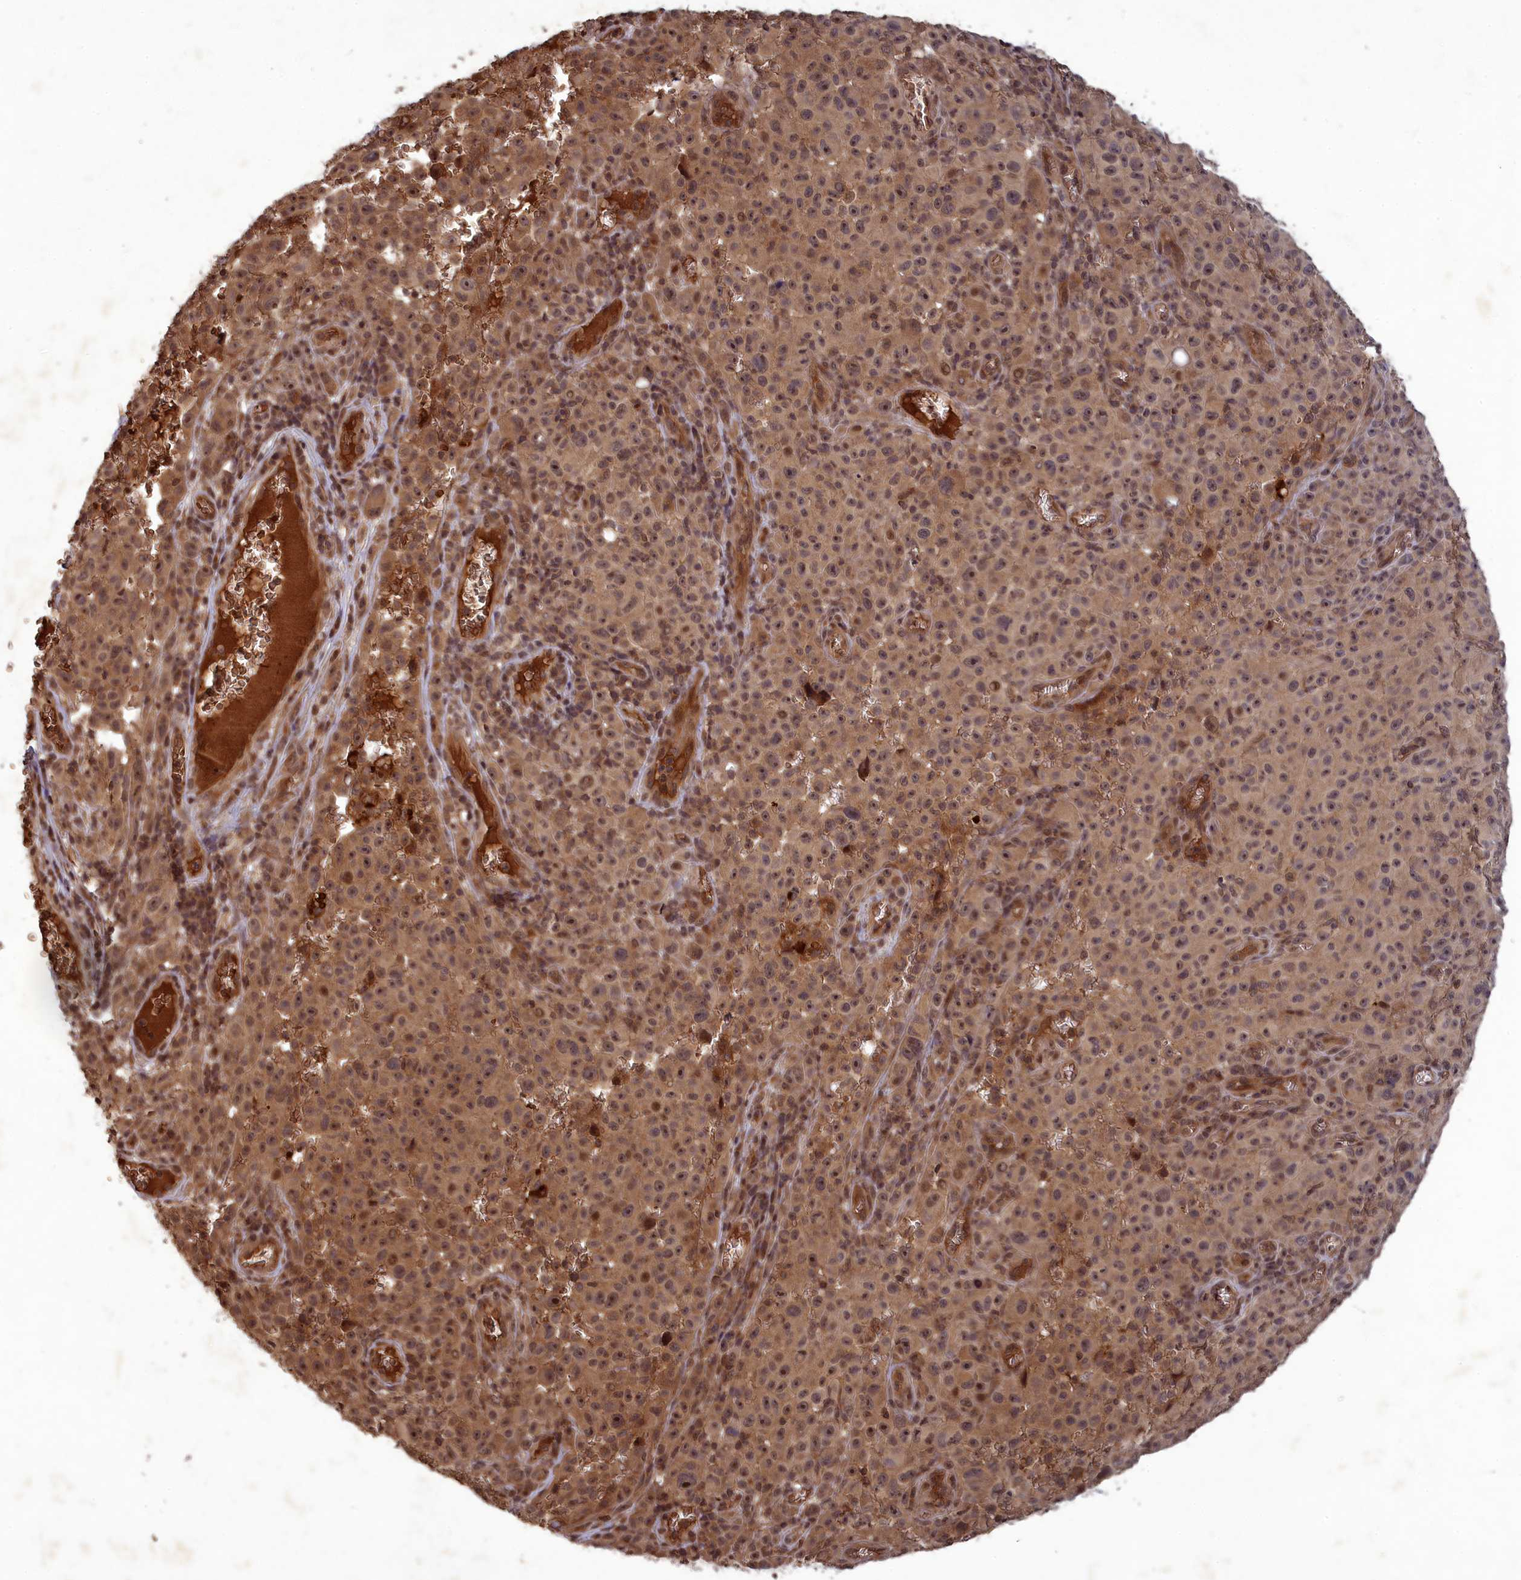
{"staining": {"intensity": "moderate", "quantity": ">75%", "location": "cytoplasmic/membranous,nuclear"}, "tissue": "melanoma", "cell_type": "Tumor cells", "image_type": "cancer", "snomed": [{"axis": "morphology", "description": "Malignant melanoma, NOS"}, {"axis": "topography", "description": "Skin"}], "caption": "Melanoma stained with a brown dye demonstrates moderate cytoplasmic/membranous and nuclear positive staining in approximately >75% of tumor cells.", "gene": "SRMS", "patient": {"sex": "female", "age": 82}}